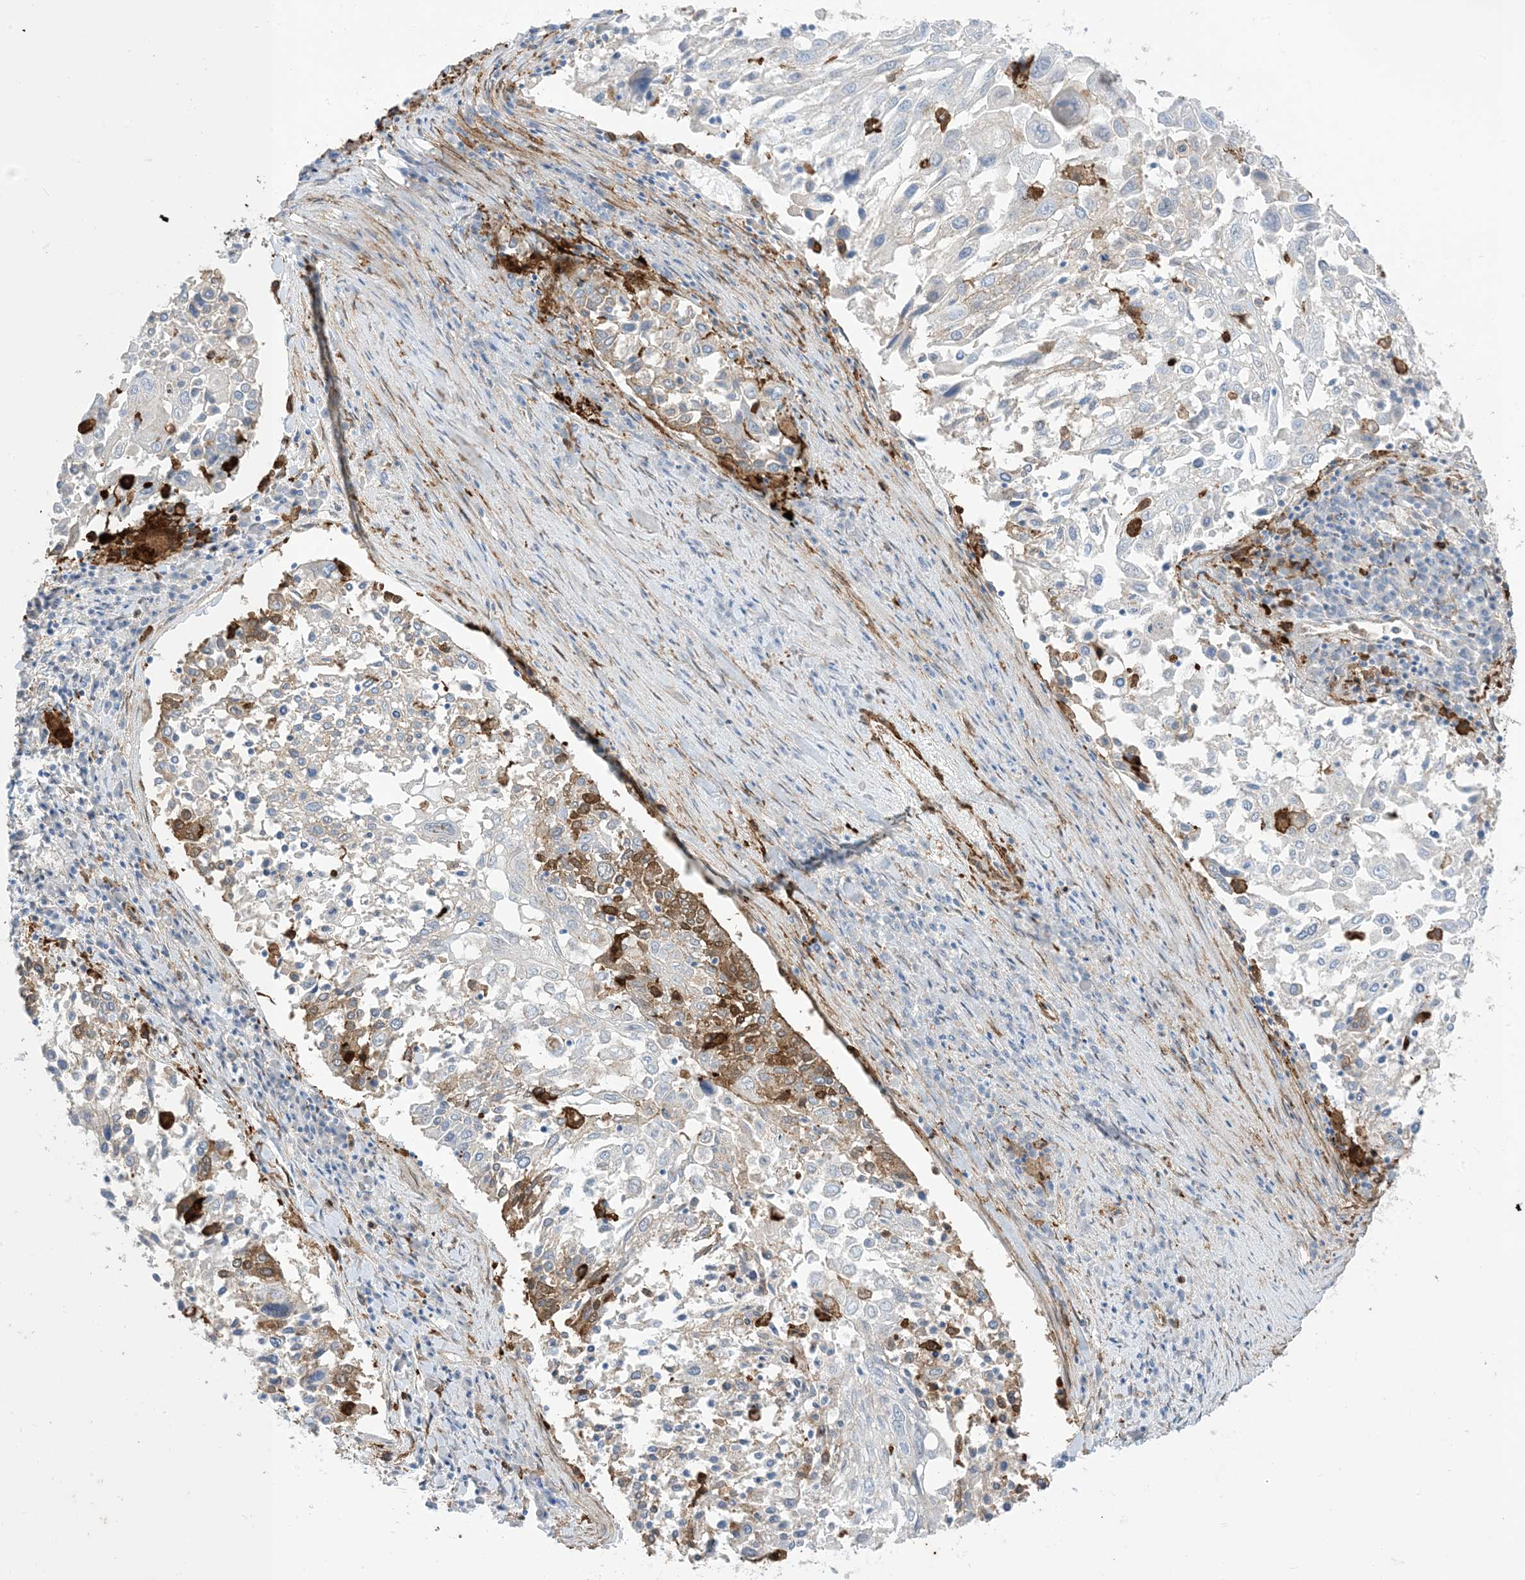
{"staining": {"intensity": "moderate", "quantity": "<25%", "location": "cytoplasmic/membranous"}, "tissue": "lung cancer", "cell_type": "Tumor cells", "image_type": "cancer", "snomed": [{"axis": "morphology", "description": "Squamous cell carcinoma, NOS"}, {"axis": "topography", "description": "Lung"}], "caption": "Protein expression by IHC shows moderate cytoplasmic/membranous positivity in about <25% of tumor cells in lung cancer.", "gene": "GSN", "patient": {"sex": "male", "age": 65}}